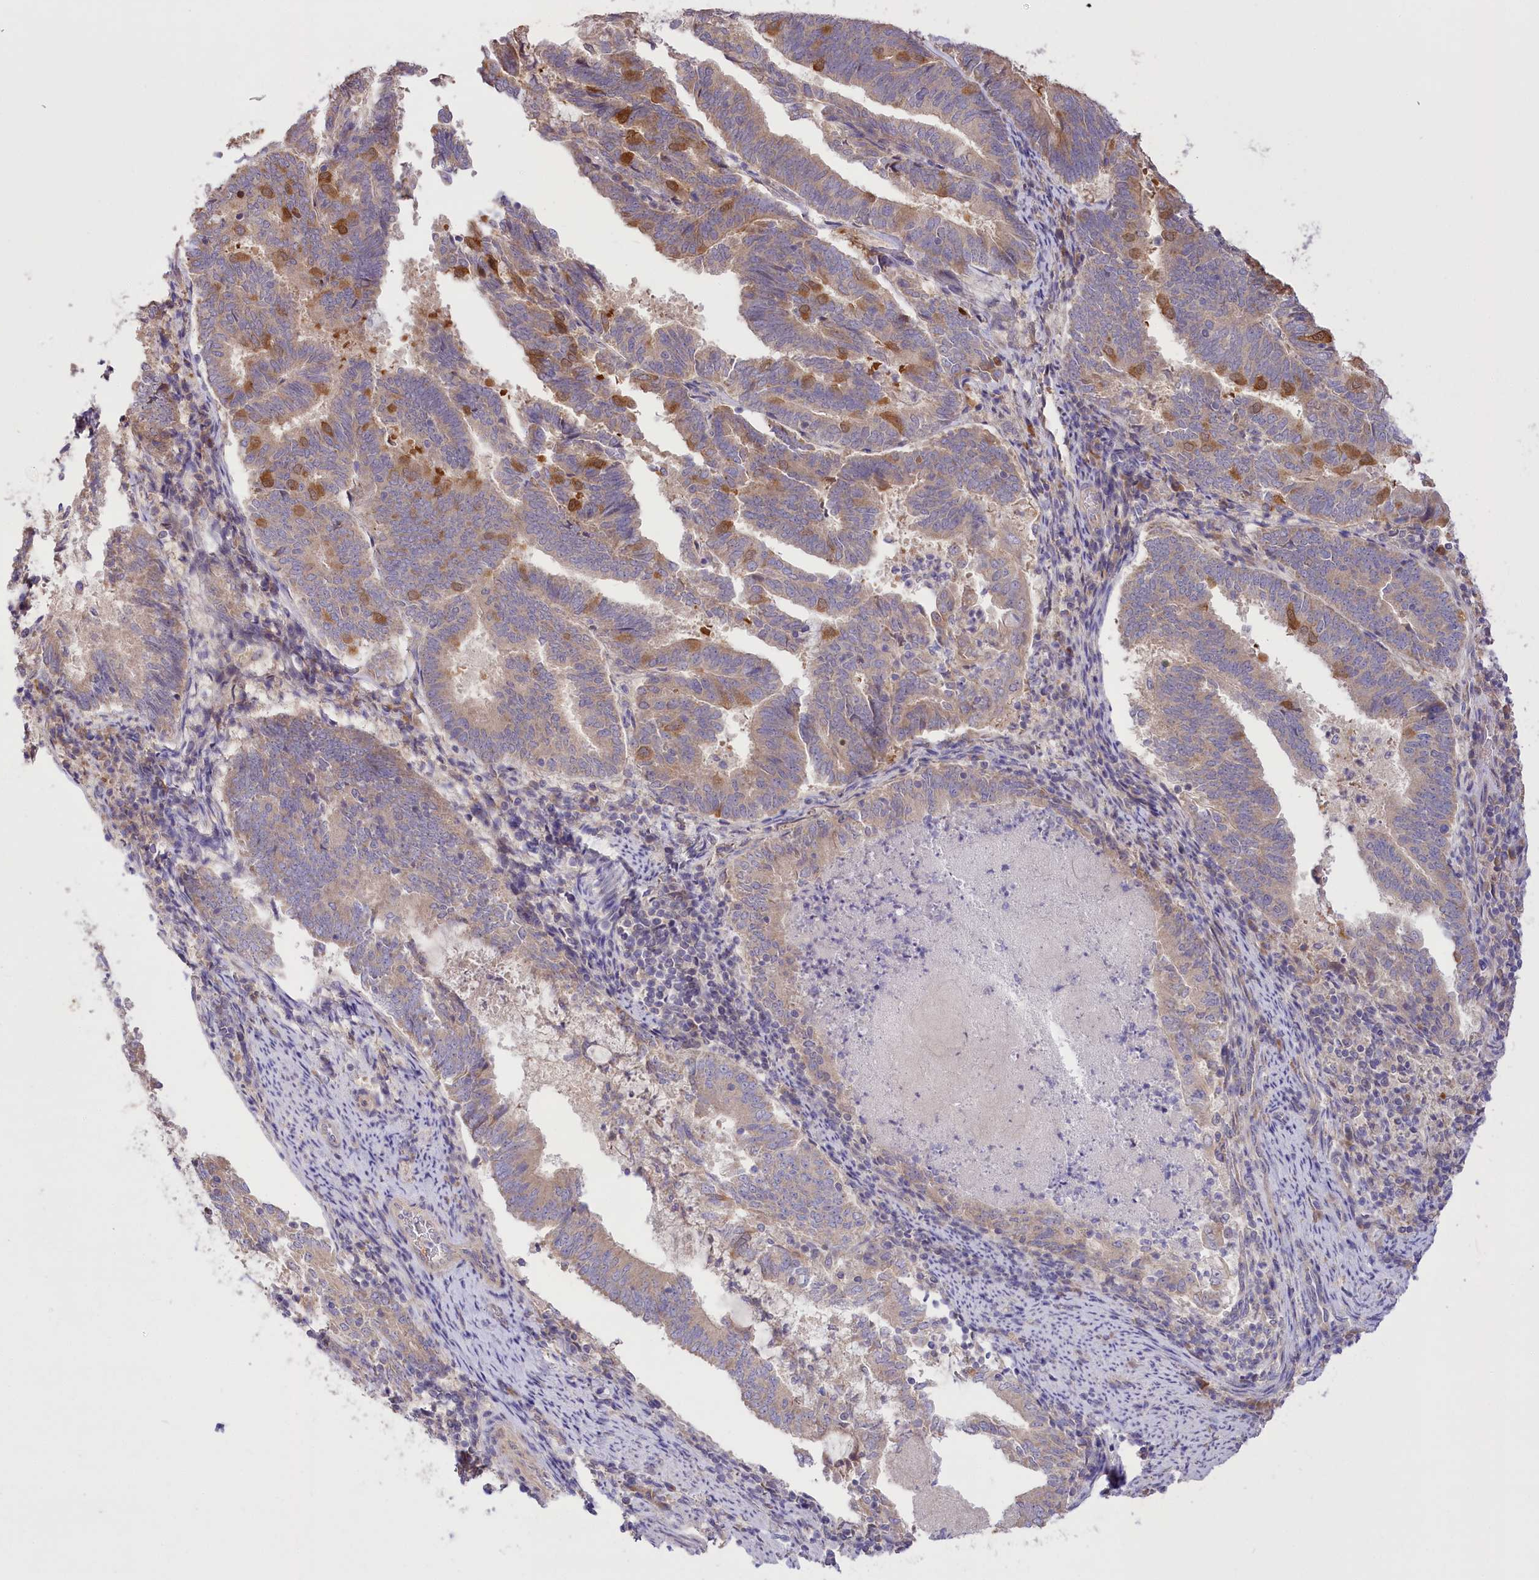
{"staining": {"intensity": "moderate", "quantity": "25%-75%", "location": "cytoplasmic/membranous"}, "tissue": "endometrial cancer", "cell_type": "Tumor cells", "image_type": "cancer", "snomed": [{"axis": "morphology", "description": "Adenocarcinoma, NOS"}, {"axis": "topography", "description": "Endometrium"}], "caption": "Endometrial cancer stained with IHC demonstrates moderate cytoplasmic/membranous positivity in approximately 25%-75% of tumor cells.", "gene": "PBLD", "patient": {"sex": "female", "age": 80}}